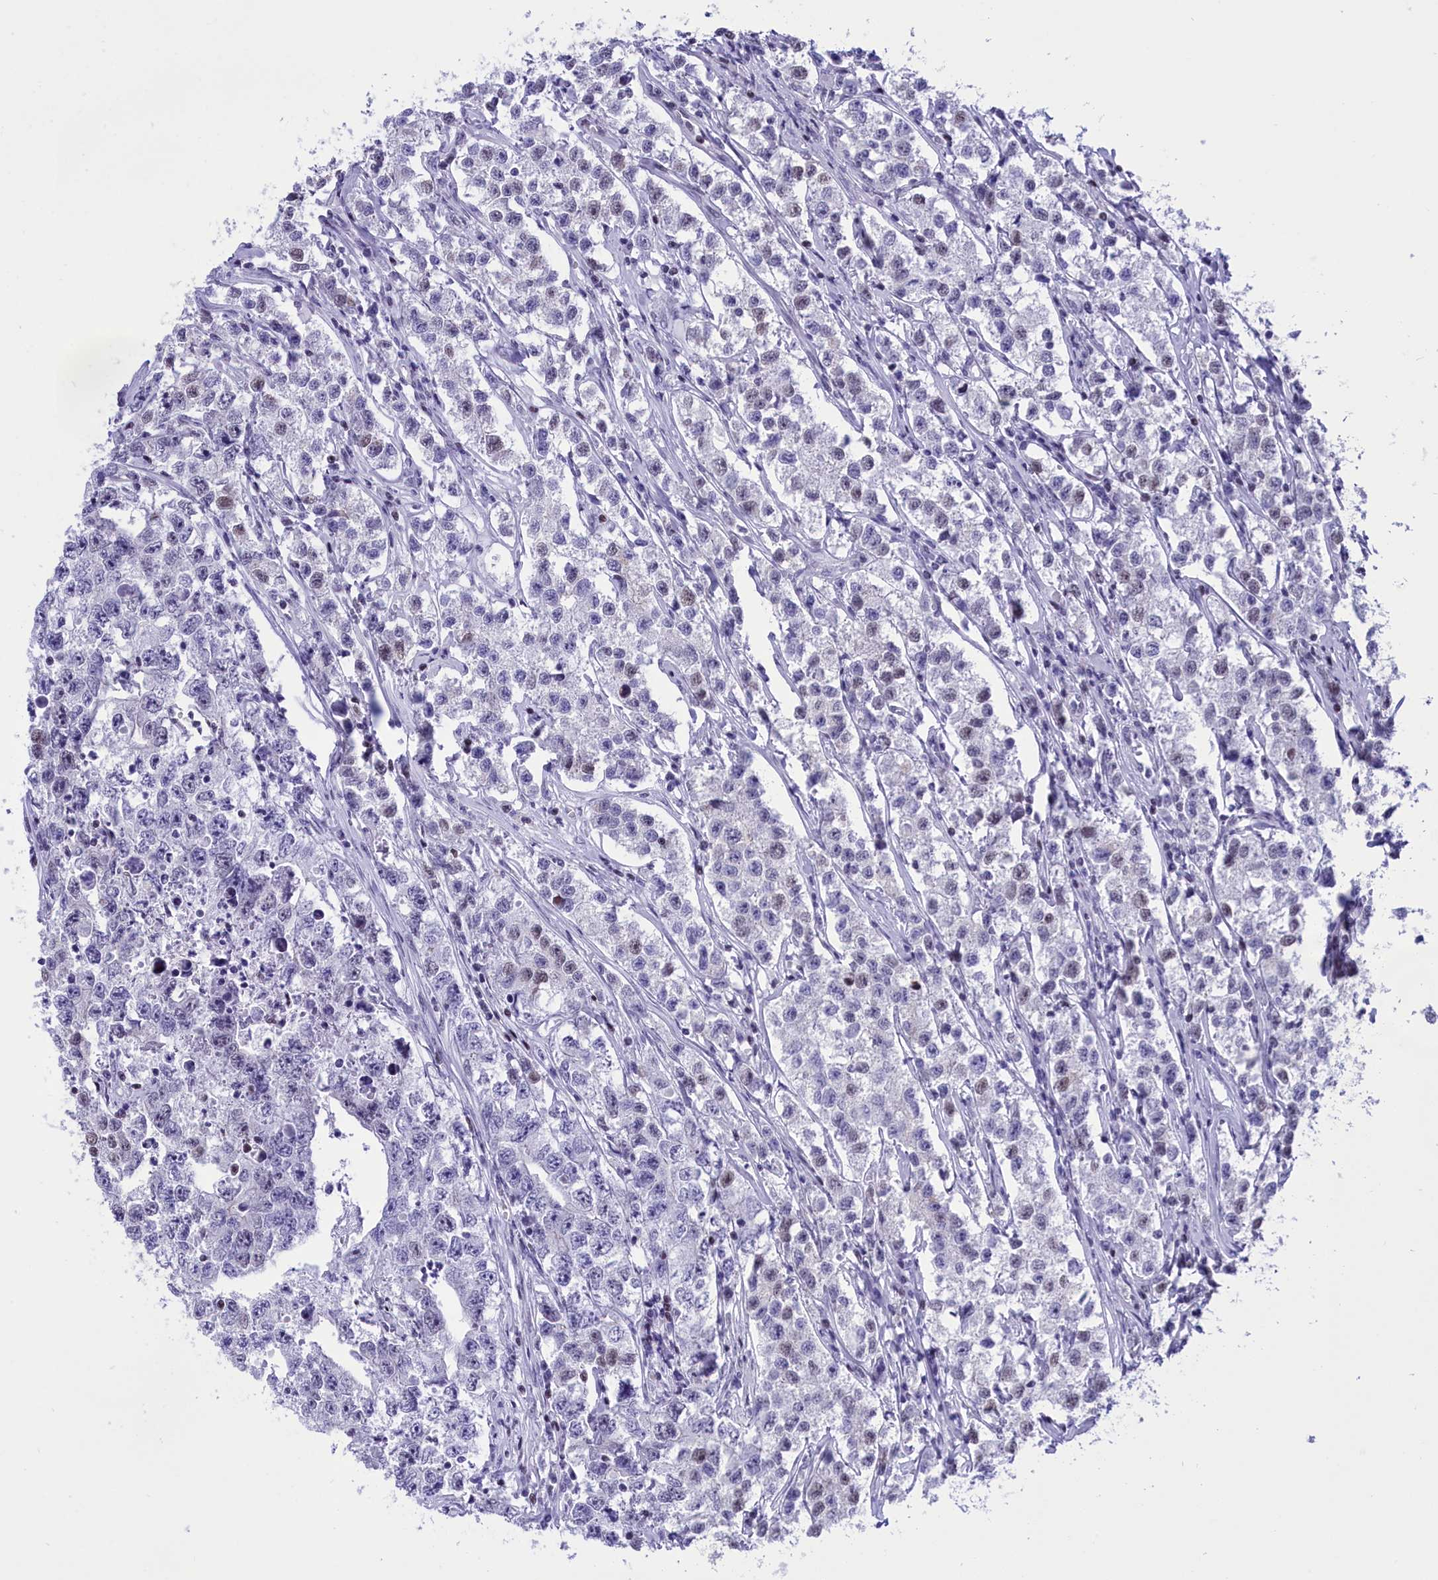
{"staining": {"intensity": "weak", "quantity": "<25%", "location": "nuclear"}, "tissue": "testis cancer", "cell_type": "Tumor cells", "image_type": "cancer", "snomed": [{"axis": "morphology", "description": "Seminoma, NOS"}, {"axis": "morphology", "description": "Carcinoma, Embryonal, NOS"}, {"axis": "topography", "description": "Testis"}], "caption": "Immunohistochemistry (IHC) of human embryonal carcinoma (testis) shows no expression in tumor cells. (Stains: DAB immunohistochemistry (IHC) with hematoxylin counter stain, Microscopy: brightfield microscopy at high magnification).", "gene": "SPIRE2", "patient": {"sex": "male", "age": 43}}